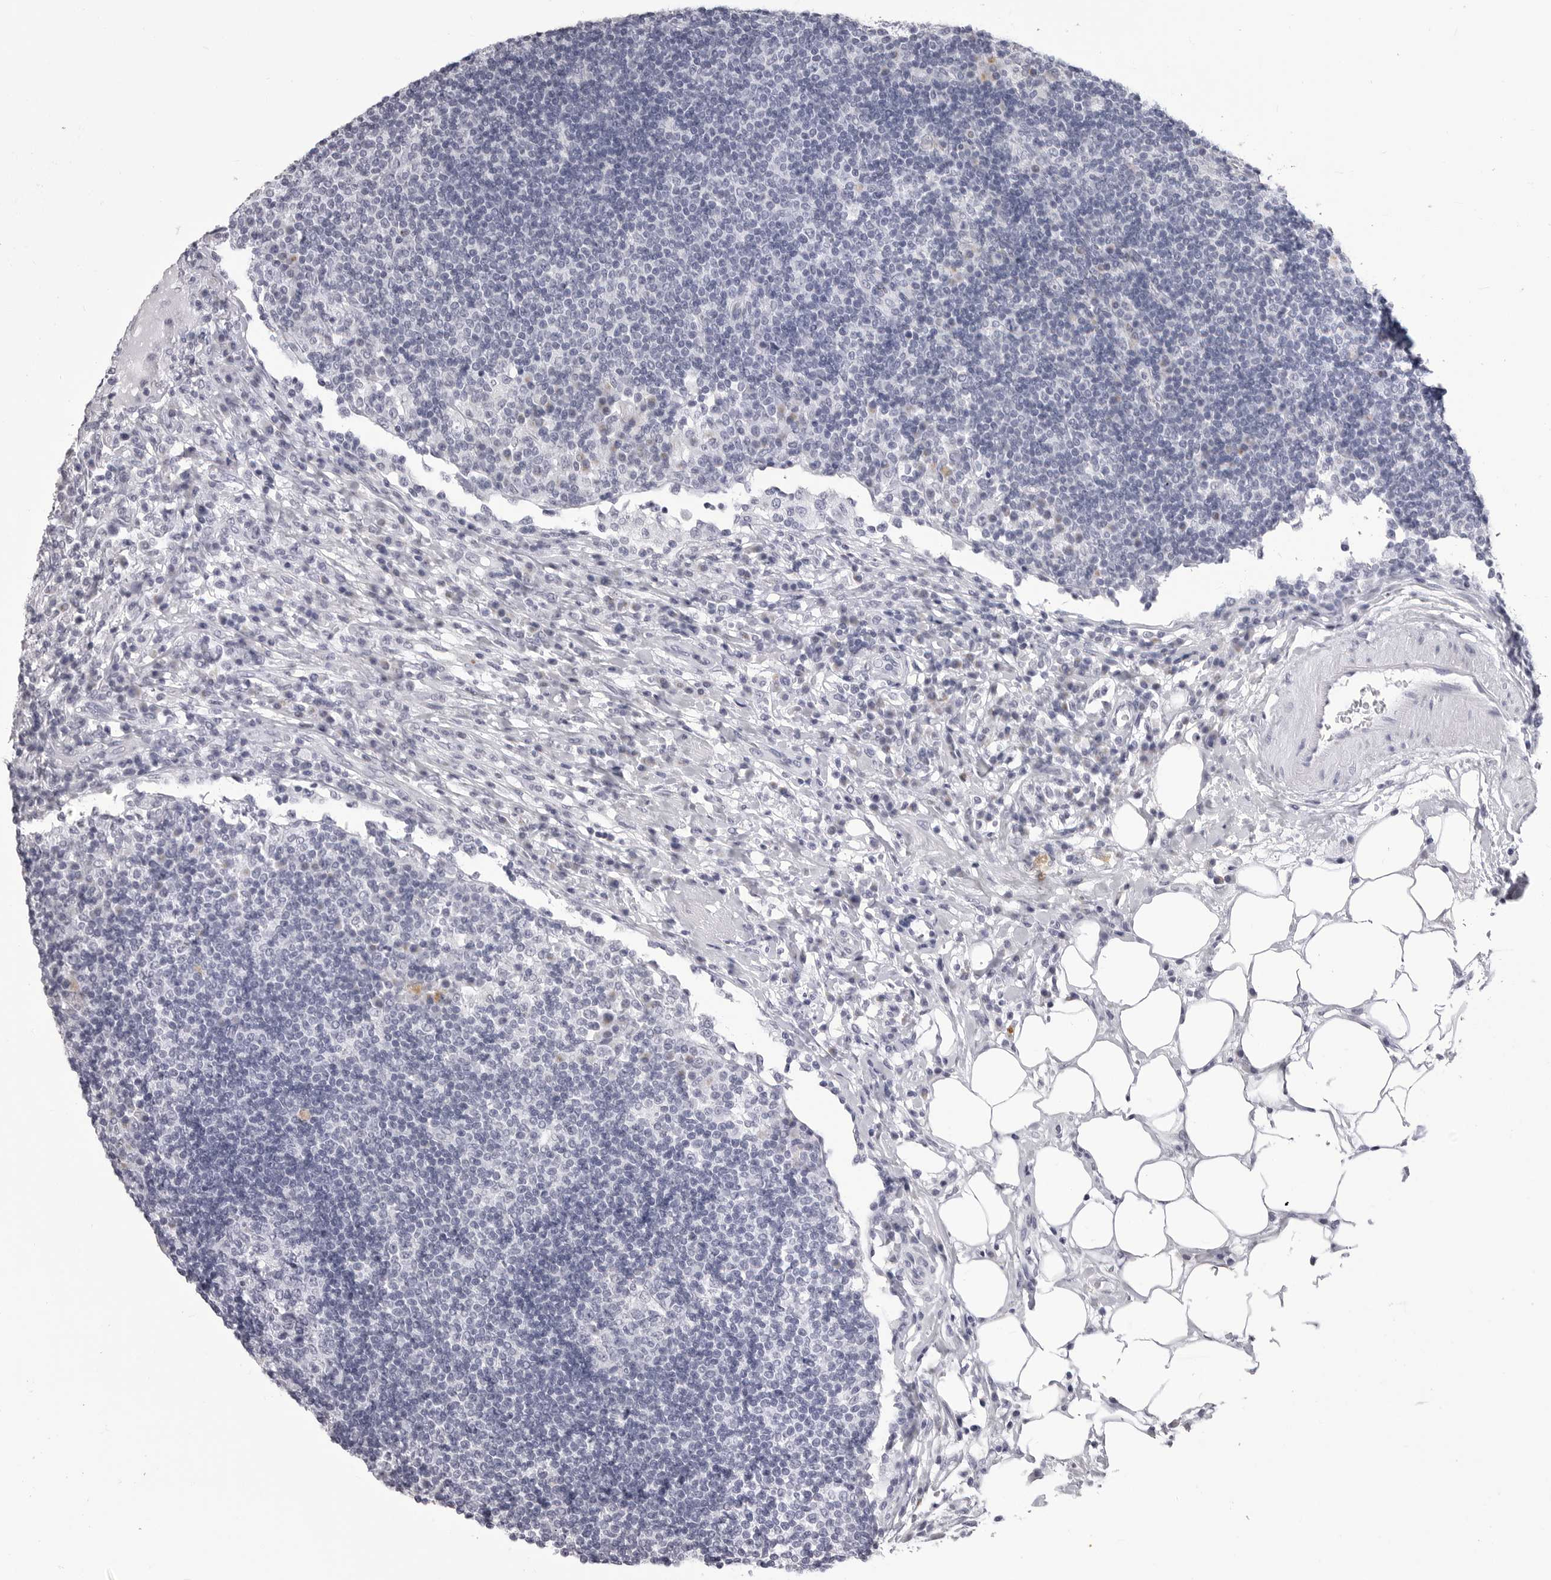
{"staining": {"intensity": "negative", "quantity": "none", "location": "none"}, "tissue": "lymph node", "cell_type": "Germinal center cells", "image_type": "normal", "snomed": [{"axis": "morphology", "description": "Normal tissue, NOS"}, {"axis": "topography", "description": "Lymph node"}], "caption": "A high-resolution histopathology image shows IHC staining of unremarkable lymph node, which displays no significant staining in germinal center cells.", "gene": "LGALS4", "patient": {"sex": "female", "age": 53}}